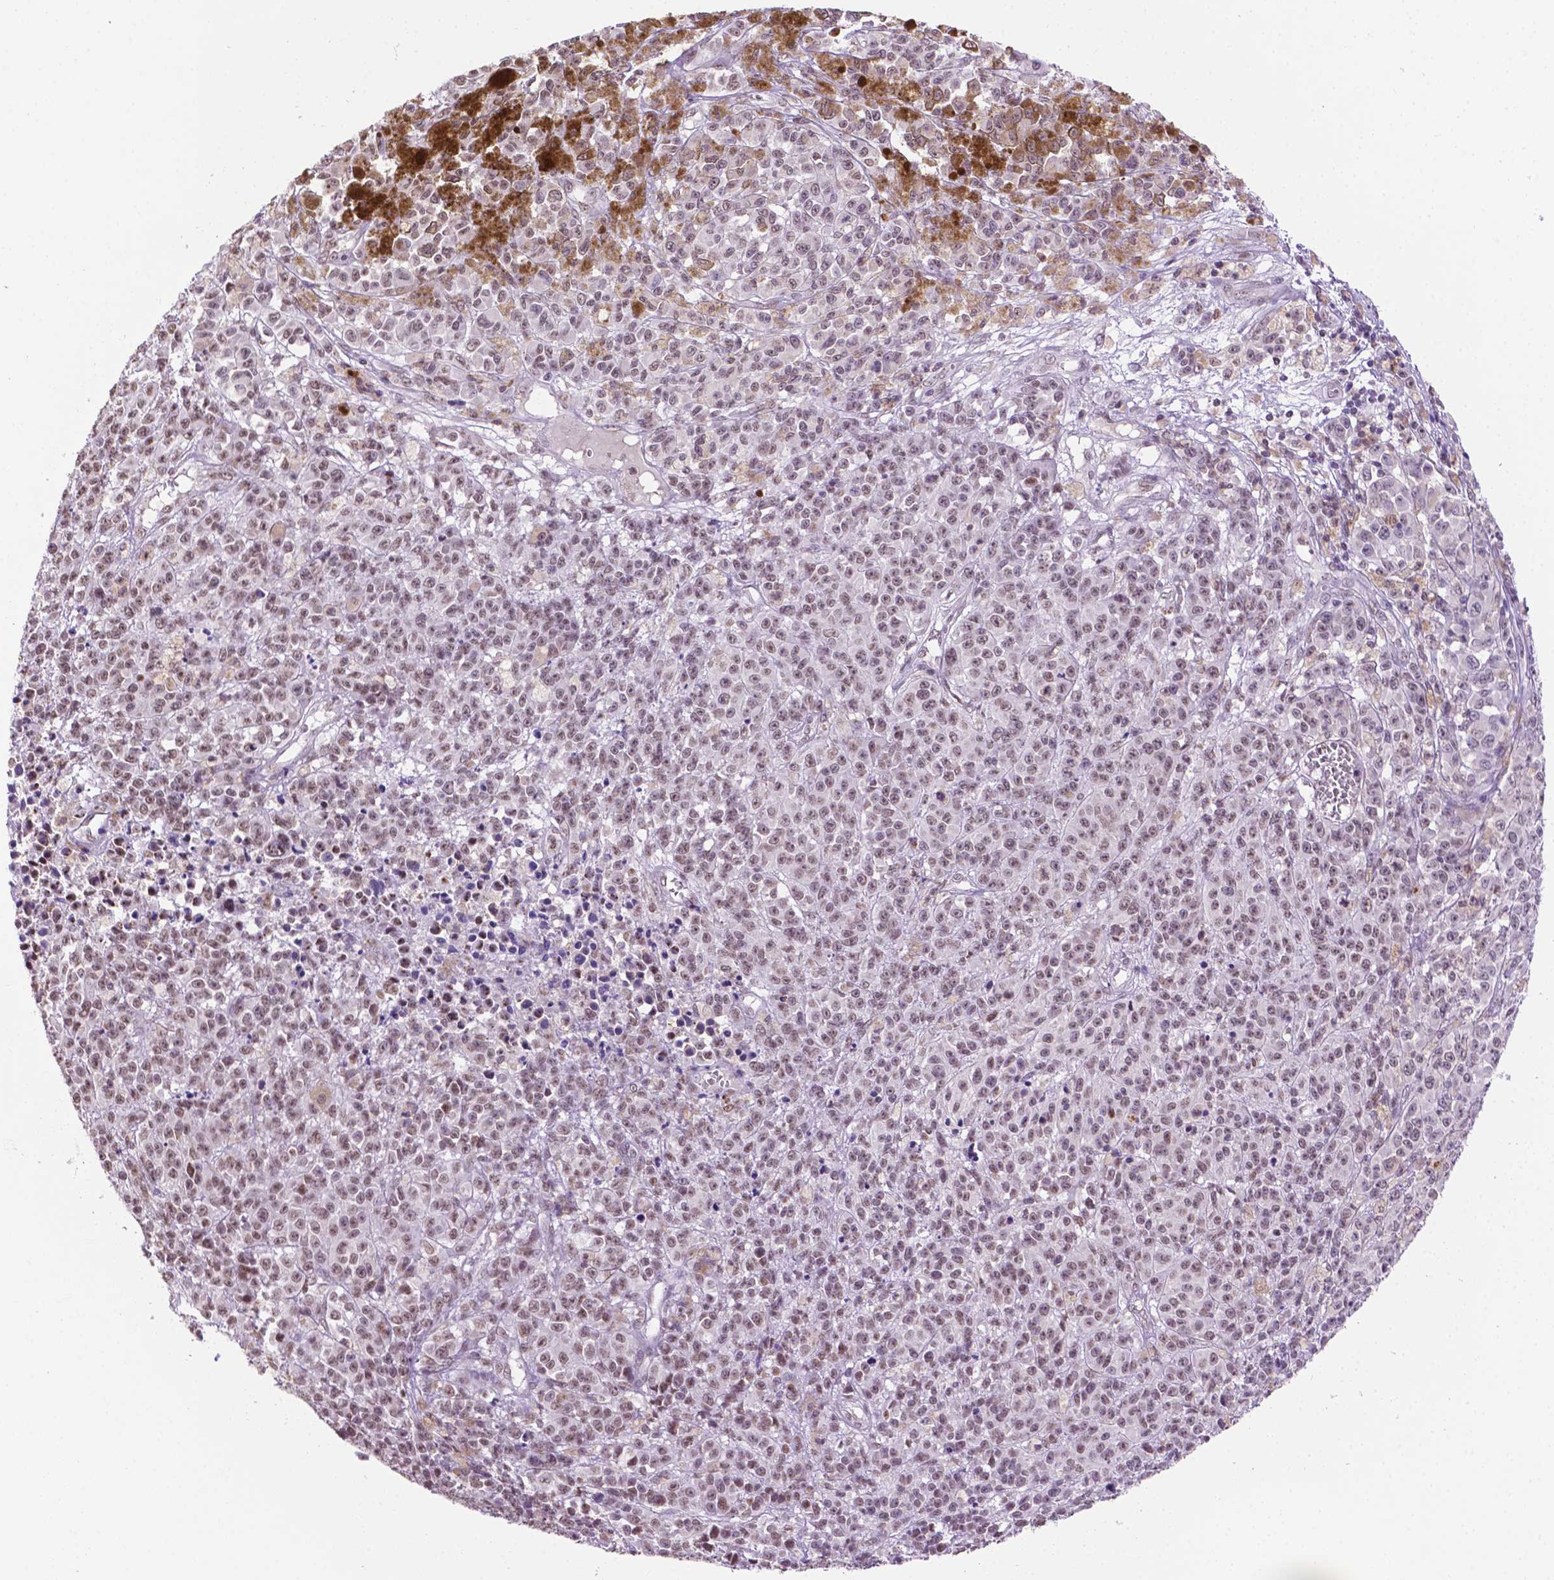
{"staining": {"intensity": "weak", "quantity": ">75%", "location": "nuclear"}, "tissue": "melanoma", "cell_type": "Tumor cells", "image_type": "cancer", "snomed": [{"axis": "morphology", "description": "Malignant melanoma, NOS"}, {"axis": "topography", "description": "Skin"}], "caption": "Protein staining of melanoma tissue reveals weak nuclear staining in about >75% of tumor cells.", "gene": "PTPN6", "patient": {"sex": "female", "age": 58}}